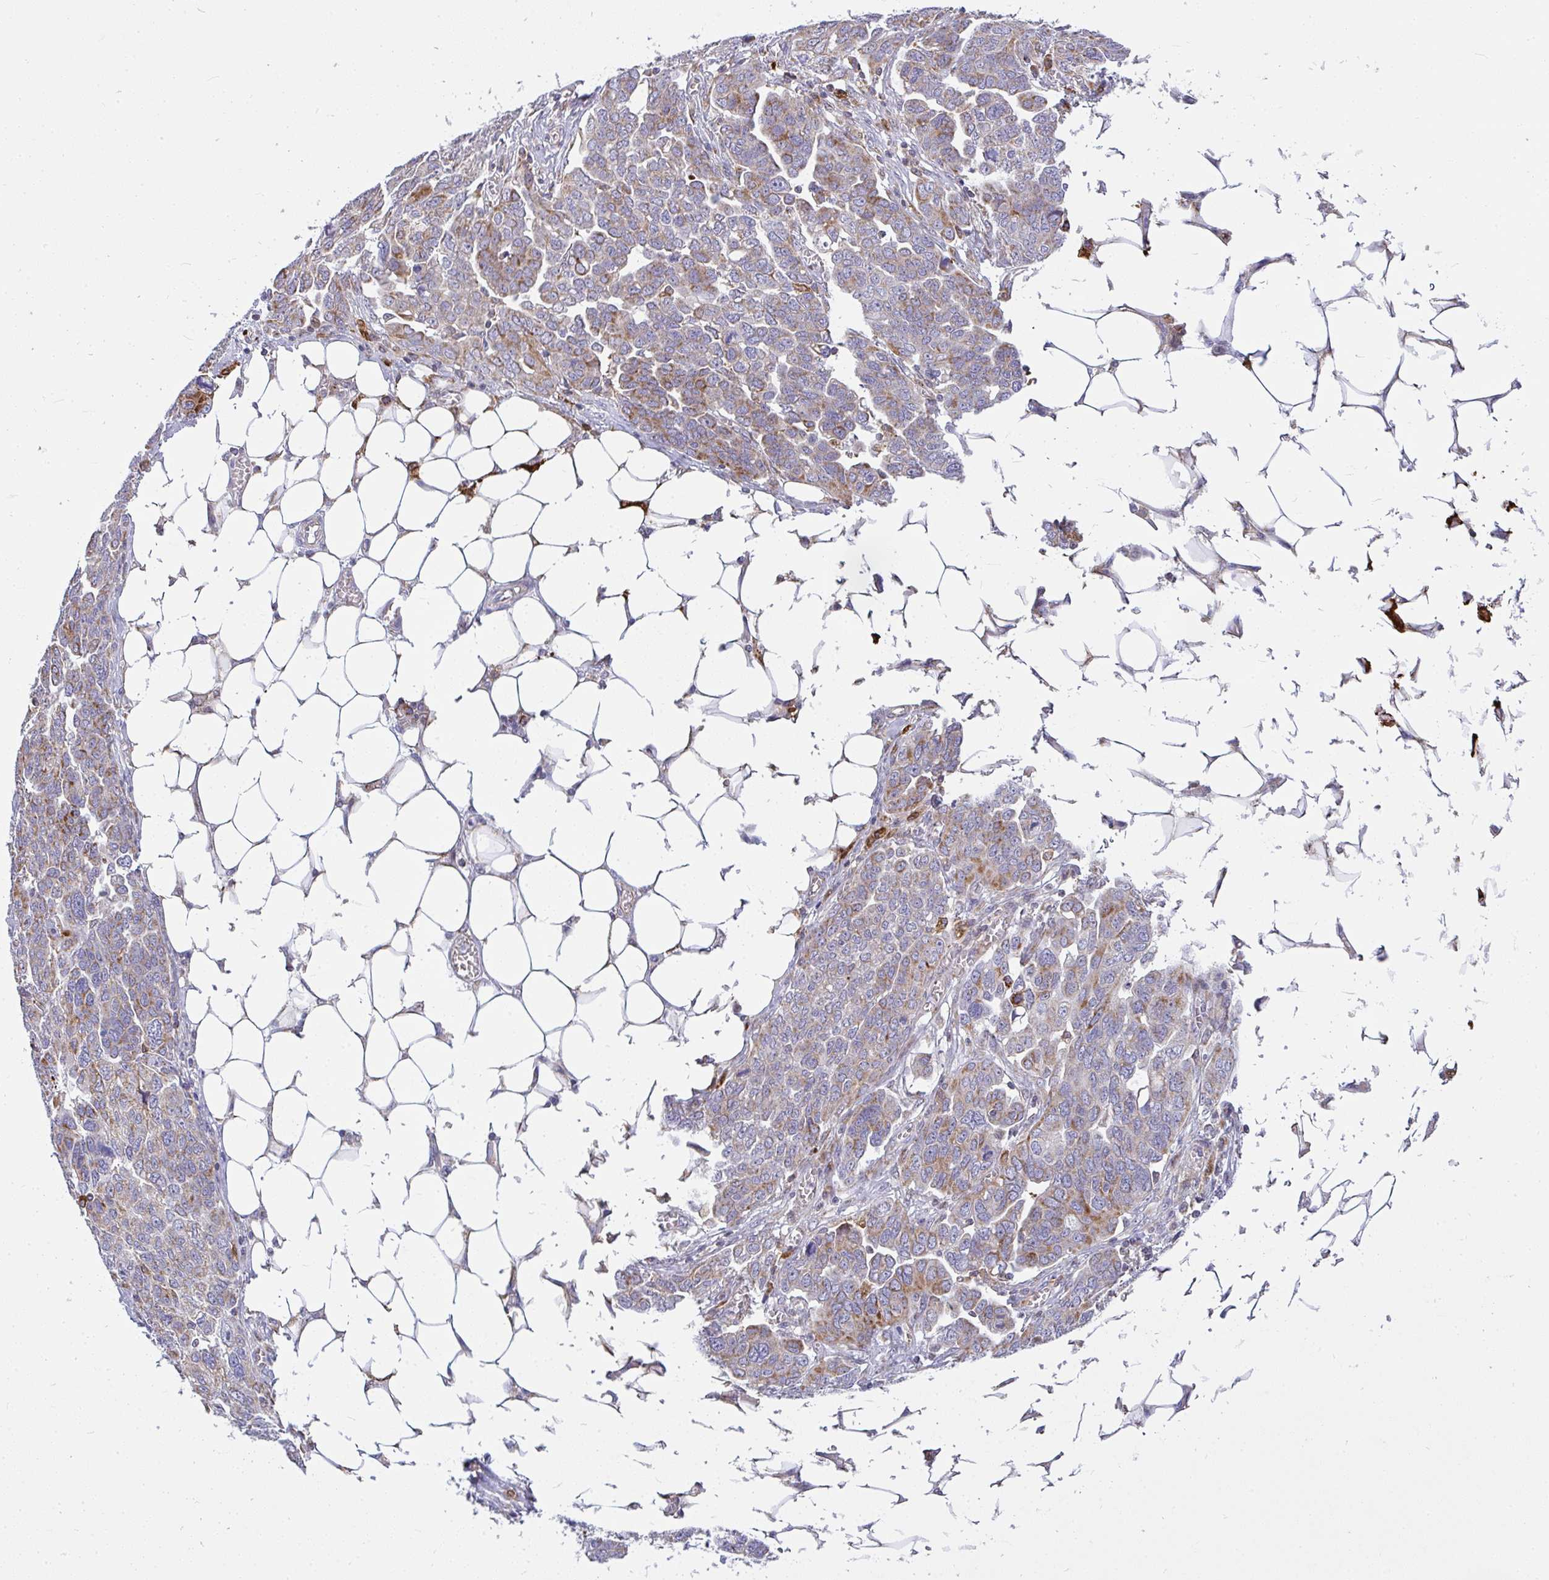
{"staining": {"intensity": "moderate", "quantity": ">75%", "location": "cytoplasmic/membranous"}, "tissue": "ovarian cancer", "cell_type": "Tumor cells", "image_type": "cancer", "snomed": [{"axis": "morphology", "description": "Cystadenocarcinoma, serous, NOS"}, {"axis": "topography", "description": "Ovary"}], "caption": "About >75% of tumor cells in serous cystadenocarcinoma (ovarian) demonstrate moderate cytoplasmic/membranous protein staining as visualized by brown immunohistochemical staining.", "gene": "SRRM4", "patient": {"sex": "female", "age": 59}}